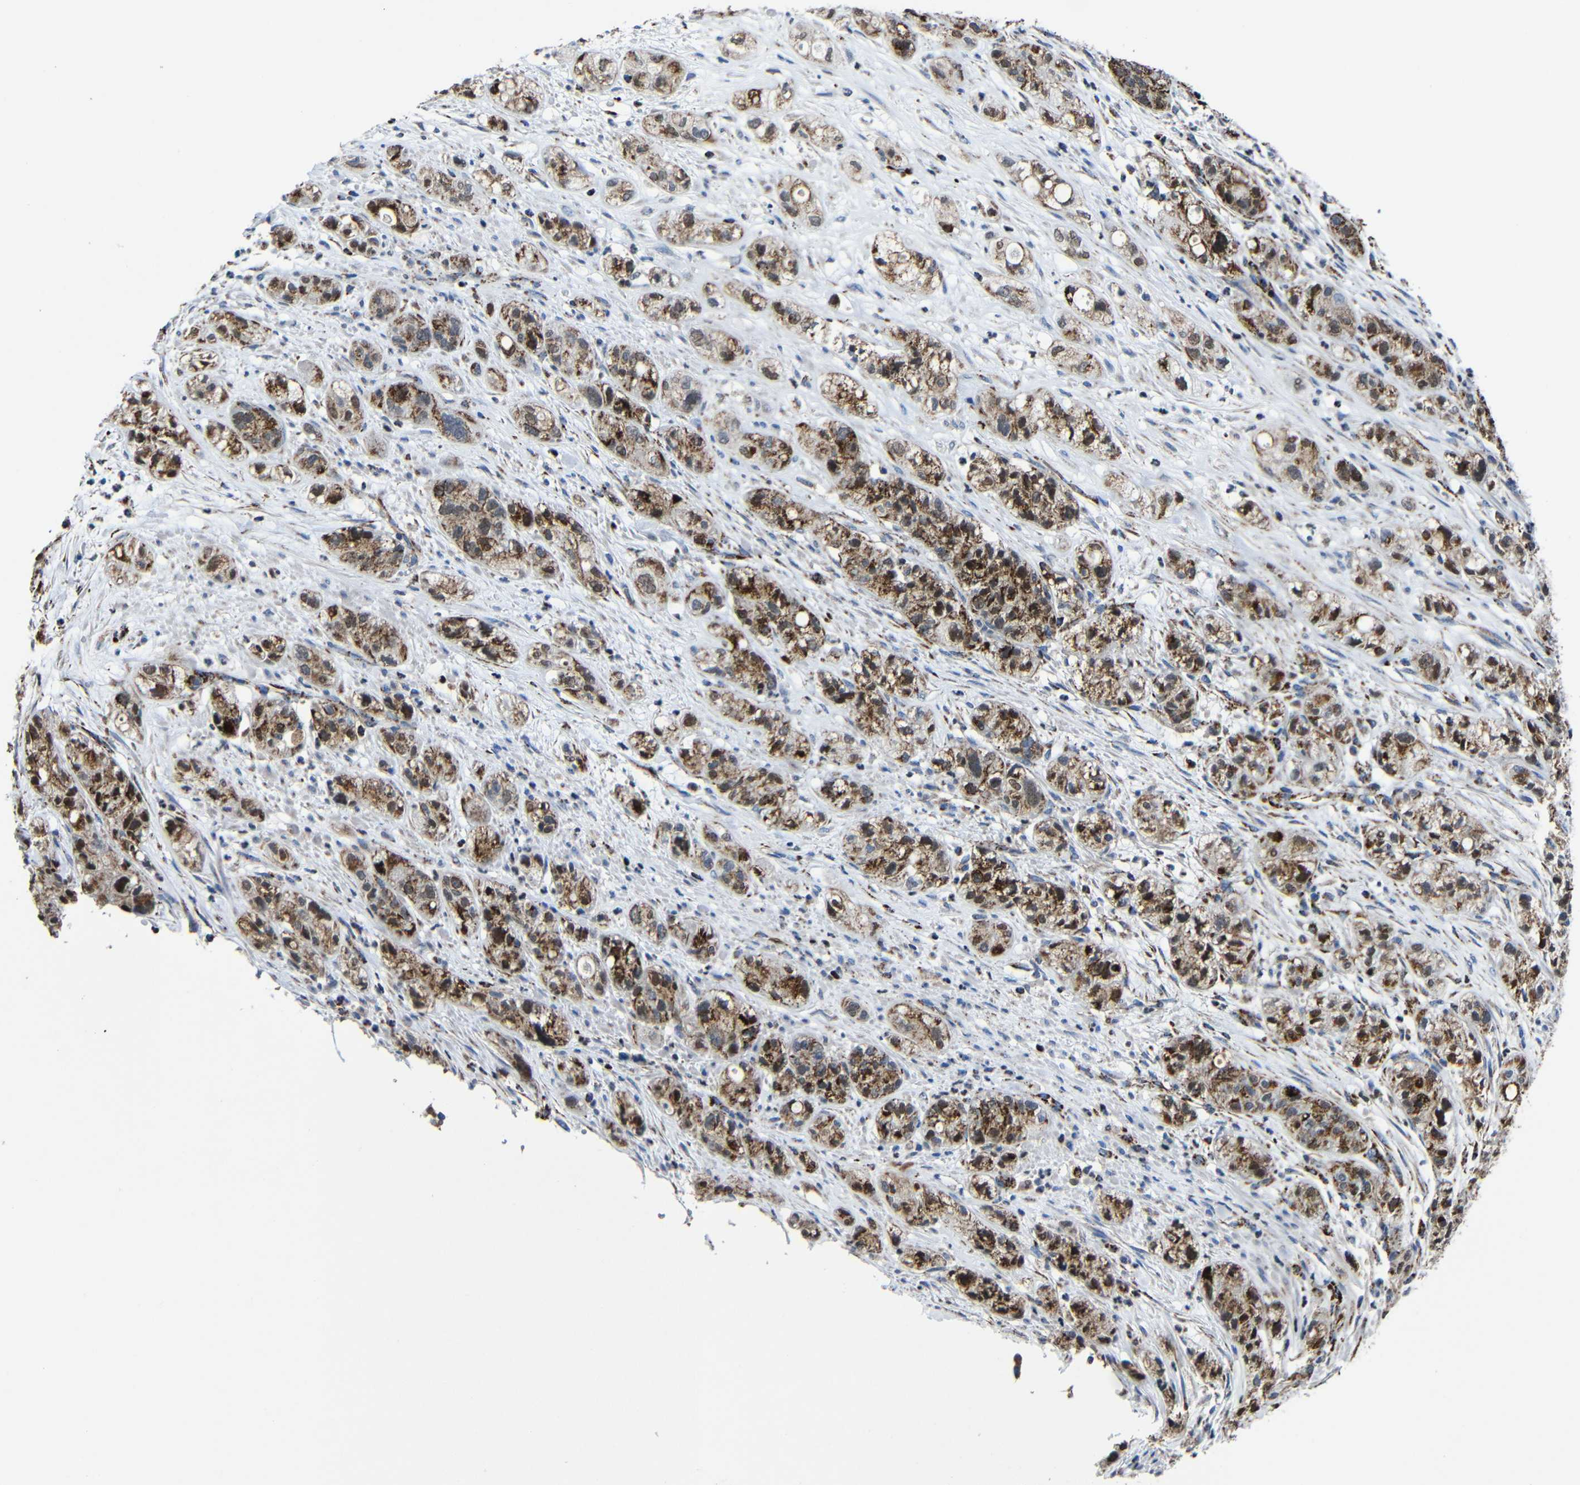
{"staining": {"intensity": "moderate", "quantity": ">75%", "location": "cytoplasmic/membranous"}, "tissue": "pancreatic cancer", "cell_type": "Tumor cells", "image_type": "cancer", "snomed": [{"axis": "morphology", "description": "Adenocarcinoma, NOS"}, {"axis": "topography", "description": "Pancreas"}], "caption": "Pancreatic cancer tissue exhibits moderate cytoplasmic/membranous positivity in approximately >75% of tumor cells, visualized by immunohistochemistry.", "gene": "CA5B", "patient": {"sex": "female", "age": 78}}